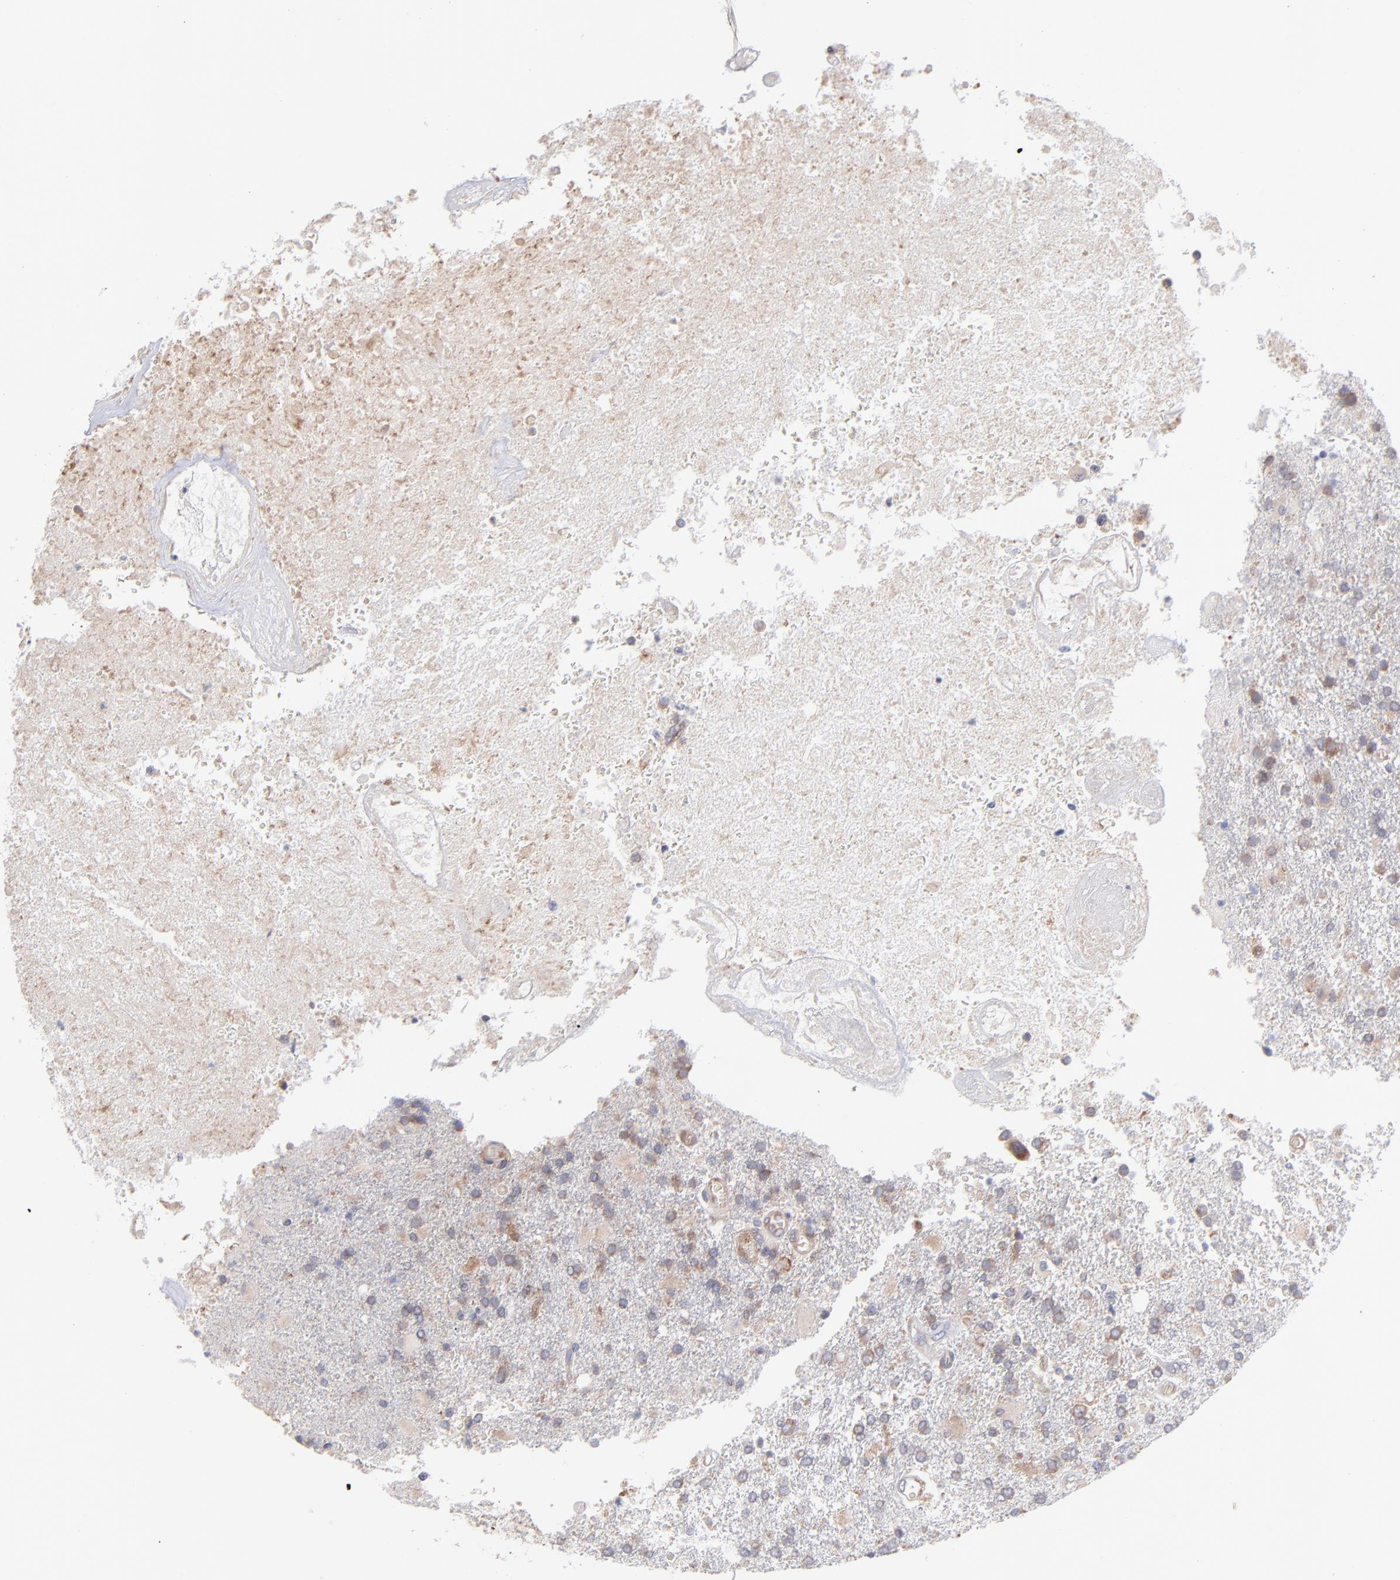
{"staining": {"intensity": "weak", "quantity": ">75%", "location": "cytoplasmic/membranous"}, "tissue": "glioma", "cell_type": "Tumor cells", "image_type": "cancer", "snomed": [{"axis": "morphology", "description": "Glioma, malignant, High grade"}, {"axis": "topography", "description": "Cerebral cortex"}], "caption": "Malignant glioma (high-grade) stained with a brown dye reveals weak cytoplasmic/membranous positive positivity in about >75% of tumor cells.", "gene": "RPLP0", "patient": {"sex": "male", "age": 79}}